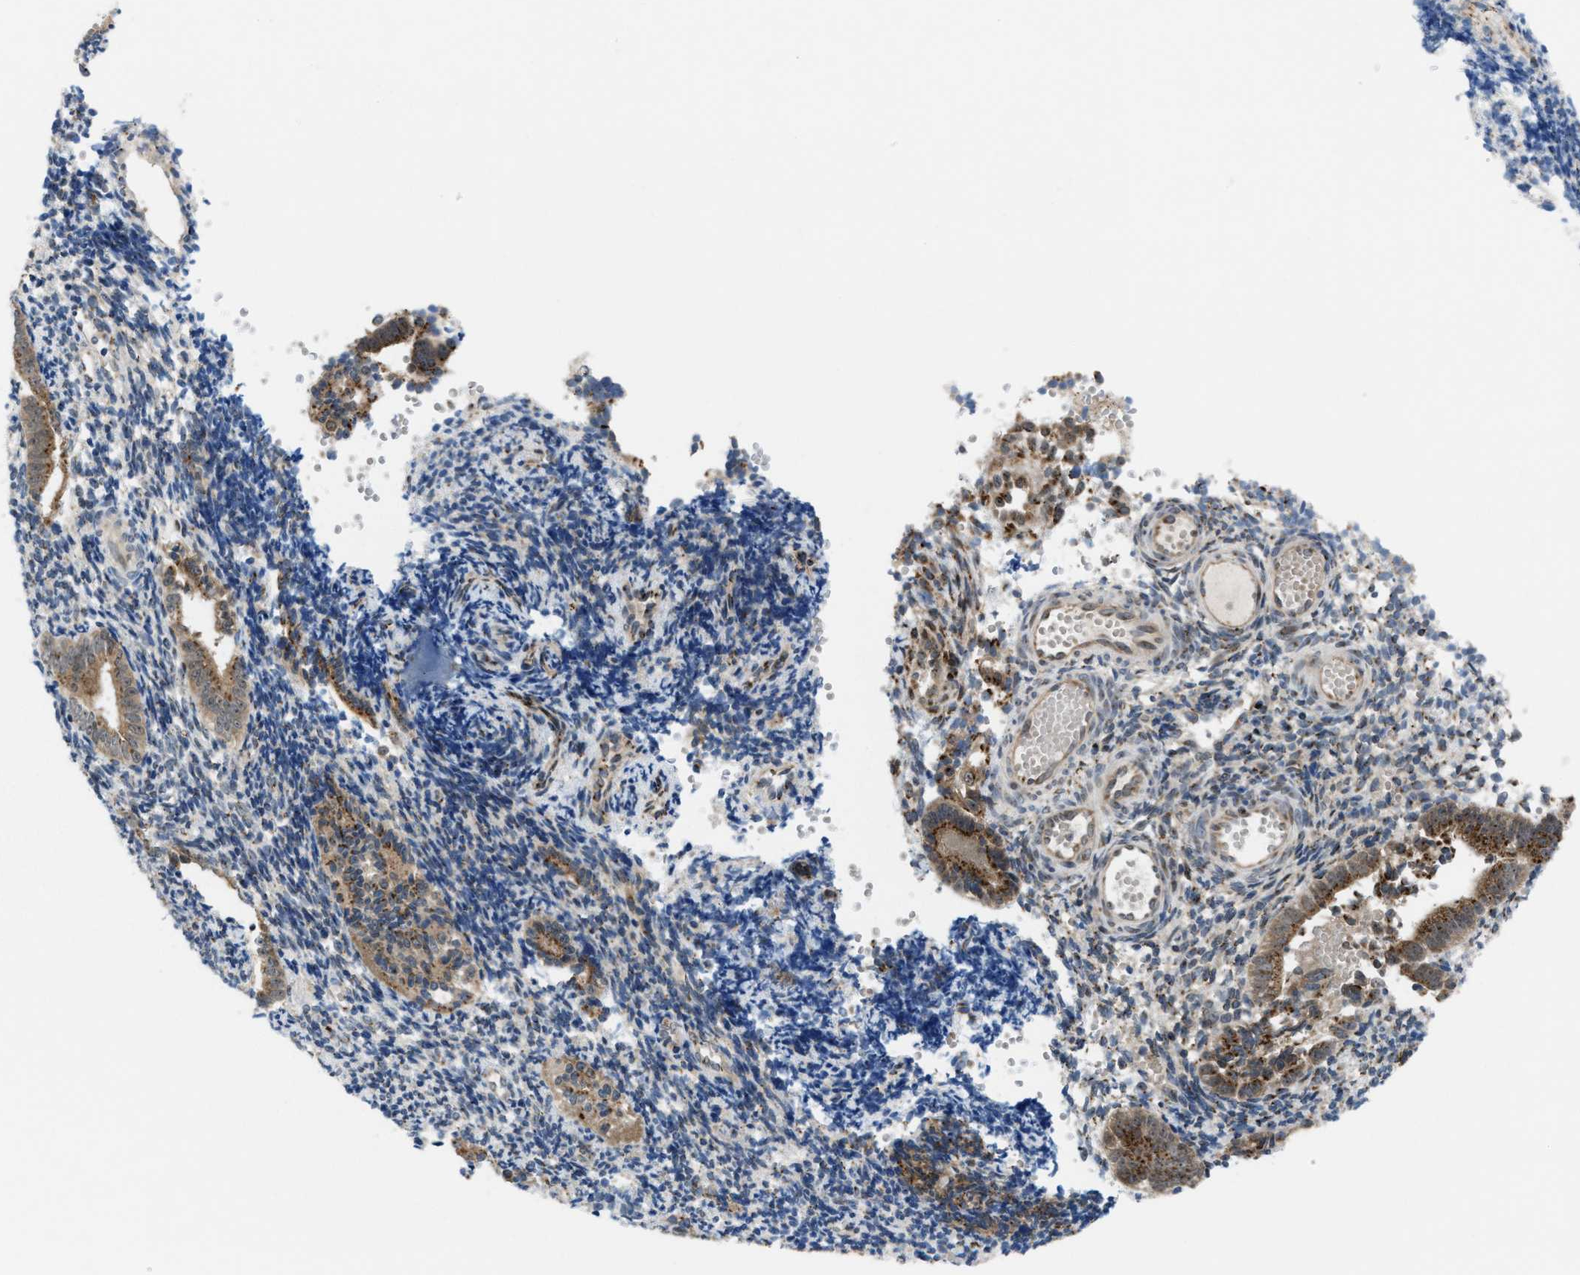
{"staining": {"intensity": "weak", "quantity": "<25%", "location": "cytoplasmic/membranous"}, "tissue": "endometrium", "cell_type": "Cells in endometrial stroma", "image_type": "normal", "snomed": [{"axis": "morphology", "description": "Normal tissue, NOS"}, {"axis": "topography", "description": "Uterus"}, {"axis": "topography", "description": "Endometrium"}], "caption": "This is an immunohistochemistry (IHC) photomicrograph of unremarkable endometrium. There is no positivity in cells in endometrial stroma.", "gene": "SLC38A10", "patient": {"sex": "female", "age": 33}}